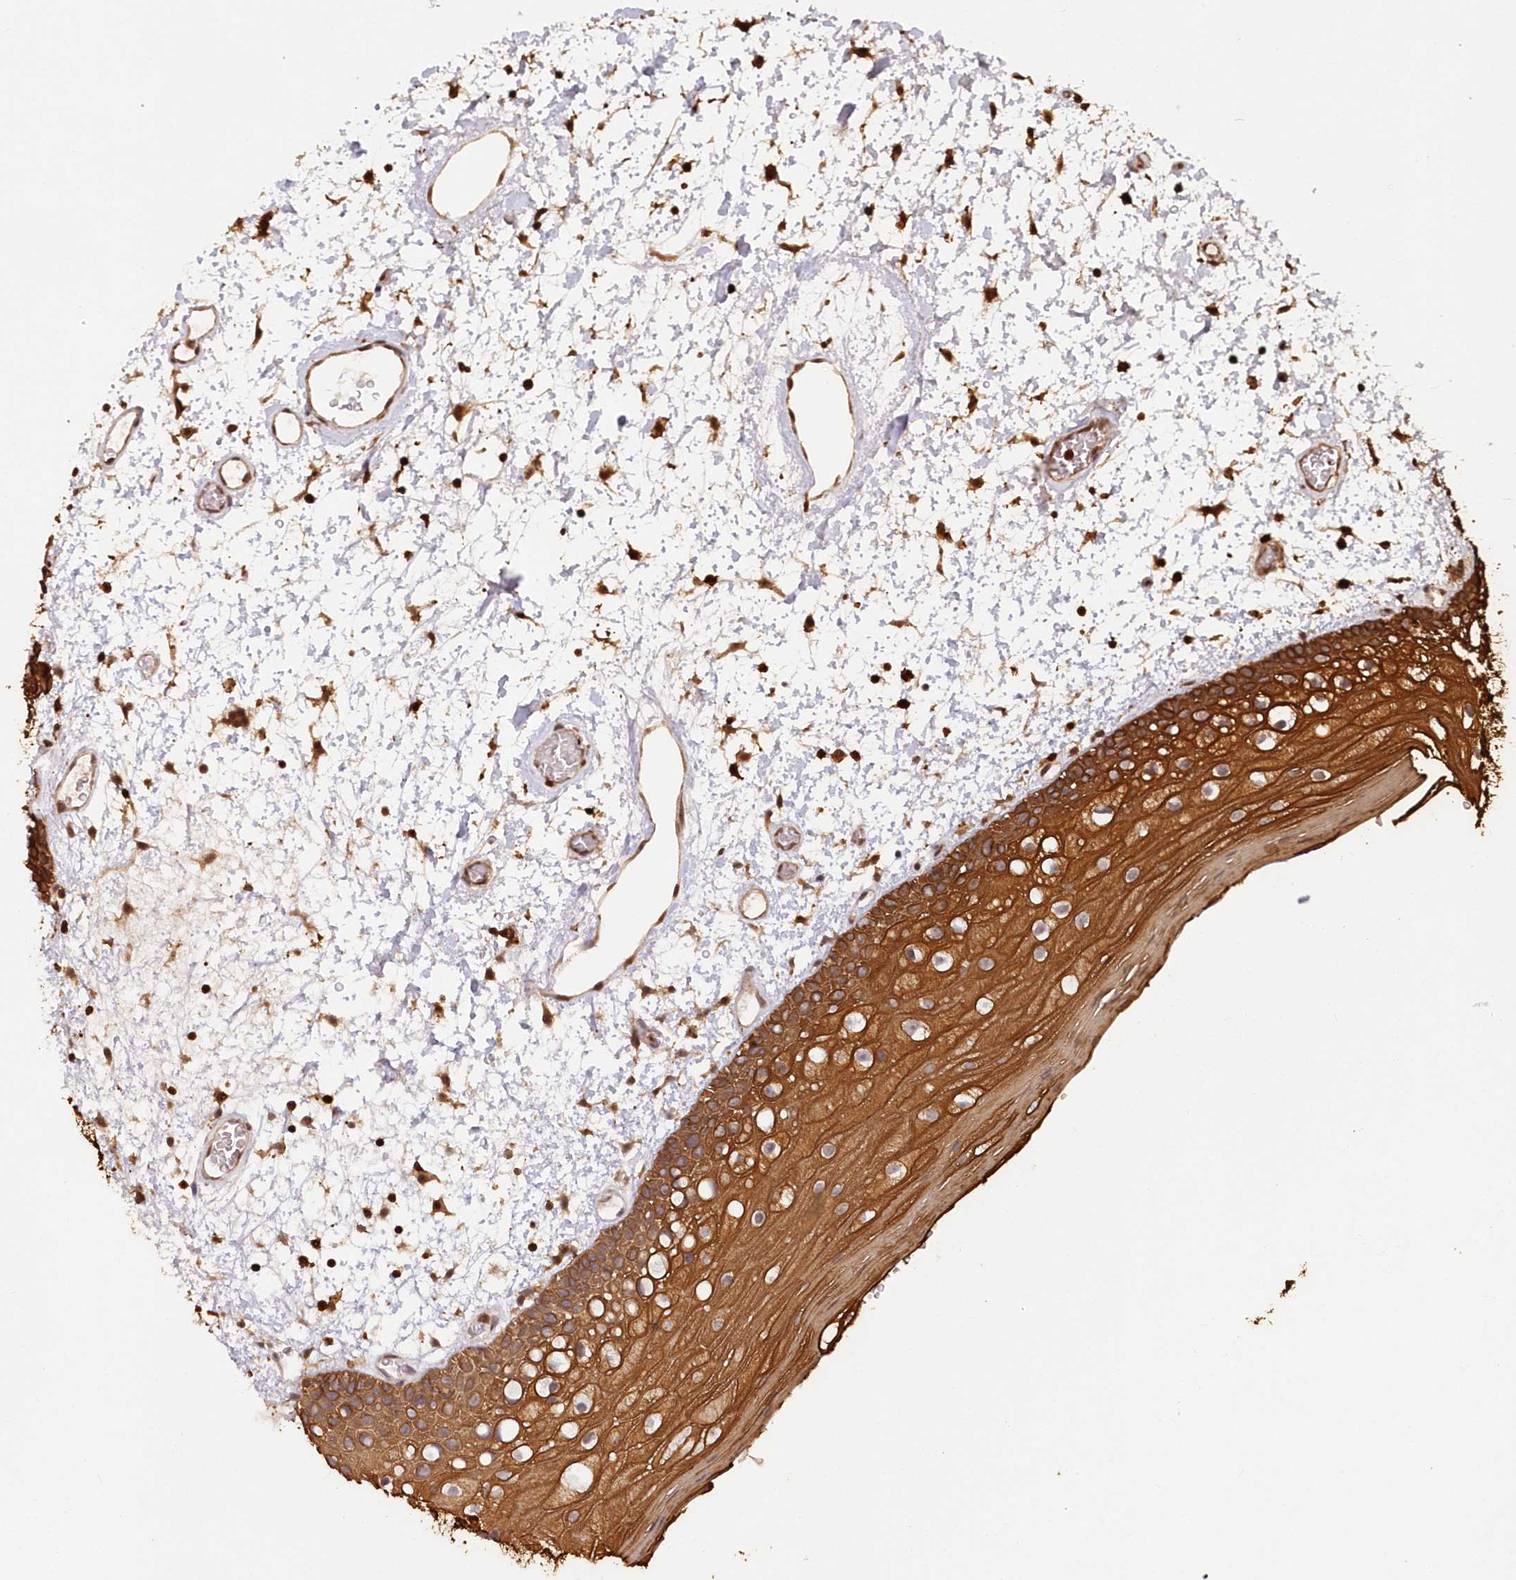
{"staining": {"intensity": "strong", "quantity": ">75%", "location": "cytoplasmic/membranous"}, "tissue": "oral mucosa", "cell_type": "Squamous epithelial cells", "image_type": "normal", "snomed": [{"axis": "morphology", "description": "Normal tissue, NOS"}, {"axis": "topography", "description": "Oral tissue"}], "caption": "The immunohistochemical stain labels strong cytoplasmic/membranous expression in squamous epithelial cells of benign oral mucosa. (DAB (3,3'-diaminobenzidine) IHC with brightfield microscopy, high magnification).", "gene": "SNED1", "patient": {"sex": "male", "age": 52}}